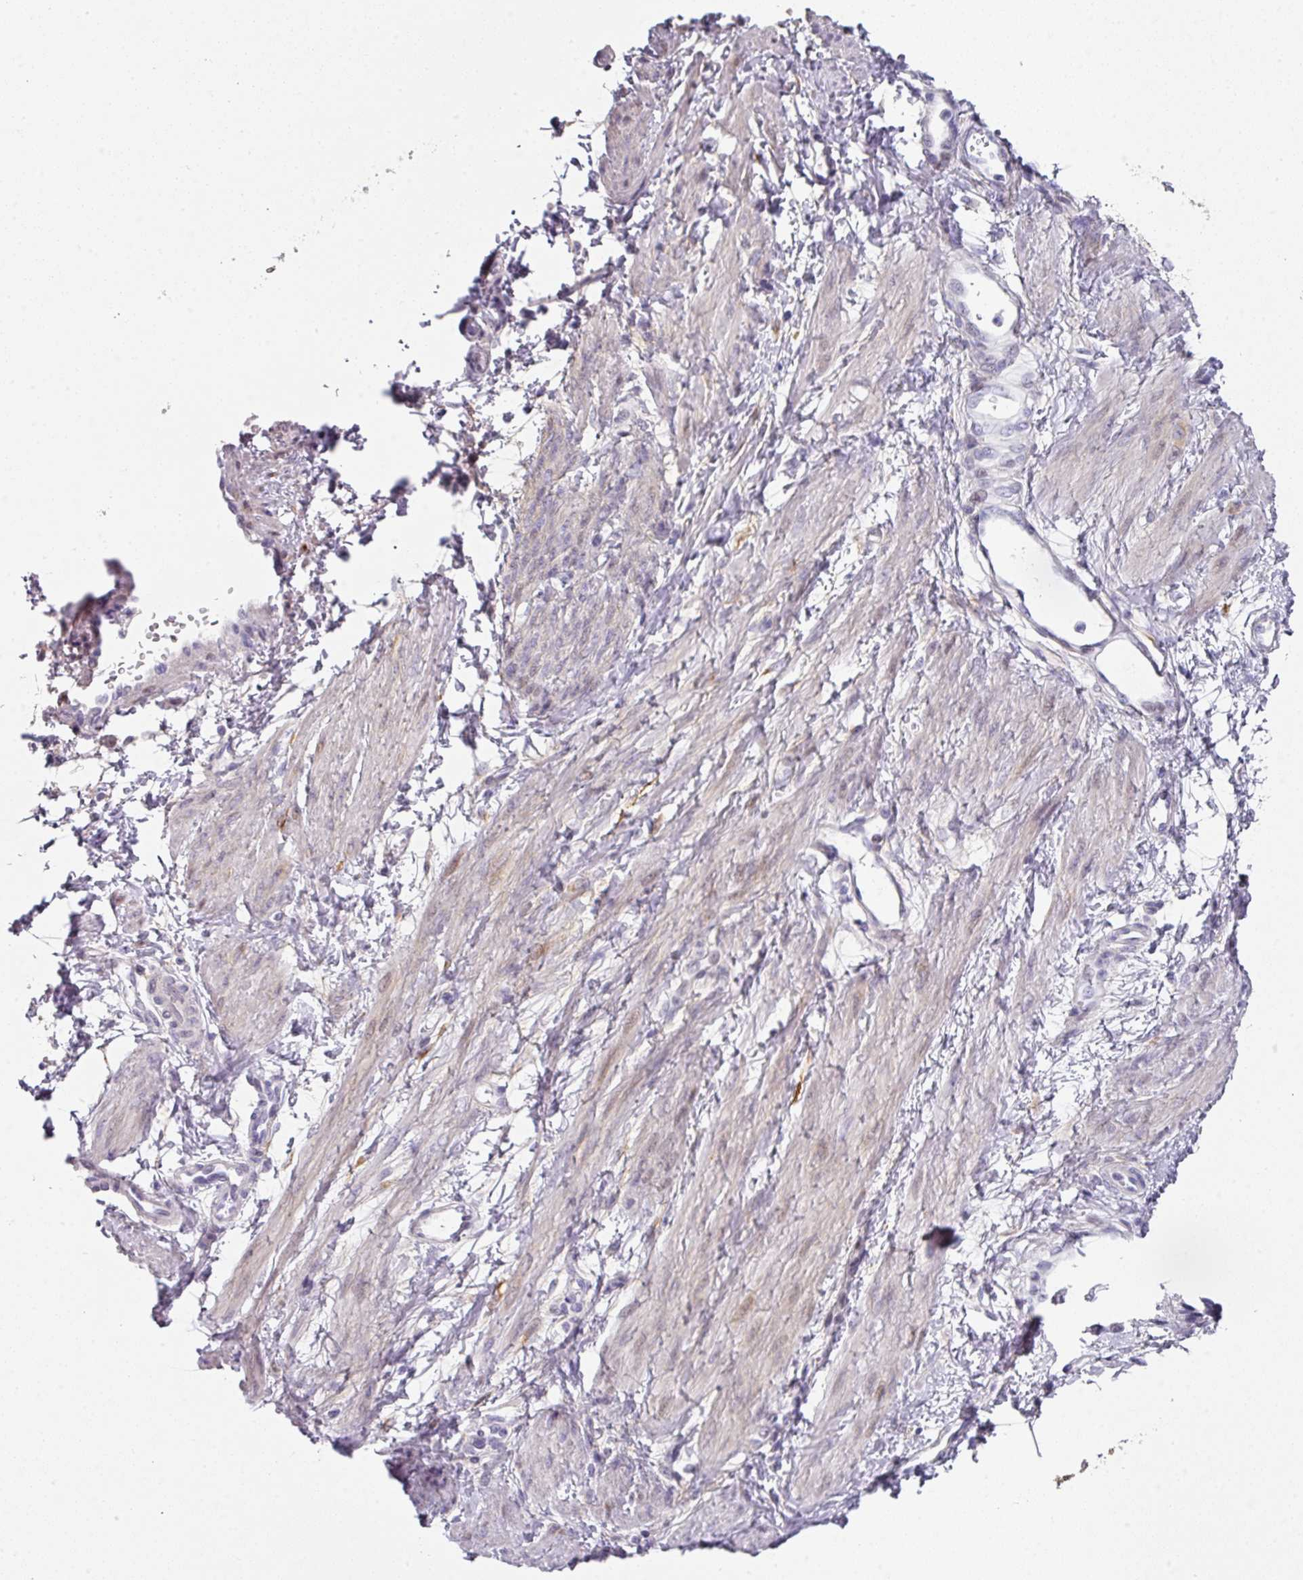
{"staining": {"intensity": "weak", "quantity": "<25%", "location": "cytoplasmic/membranous"}, "tissue": "smooth muscle", "cell_type": "Smooth muscle cells", "image_type": "normal", "snomed": [{"axis": "morphology", "description": "Normal tissue, NOS"}, {"axis": "topography", "description": "Smooth muscle"}, {"axis": "topography", "description": "Uterus"}], "caption": "Image shows no significant protein staining in smooth muscle cells of benign smooth muscle.", "gene": "ANKRD29", "patient": {"sex": "female", "age": 39}}